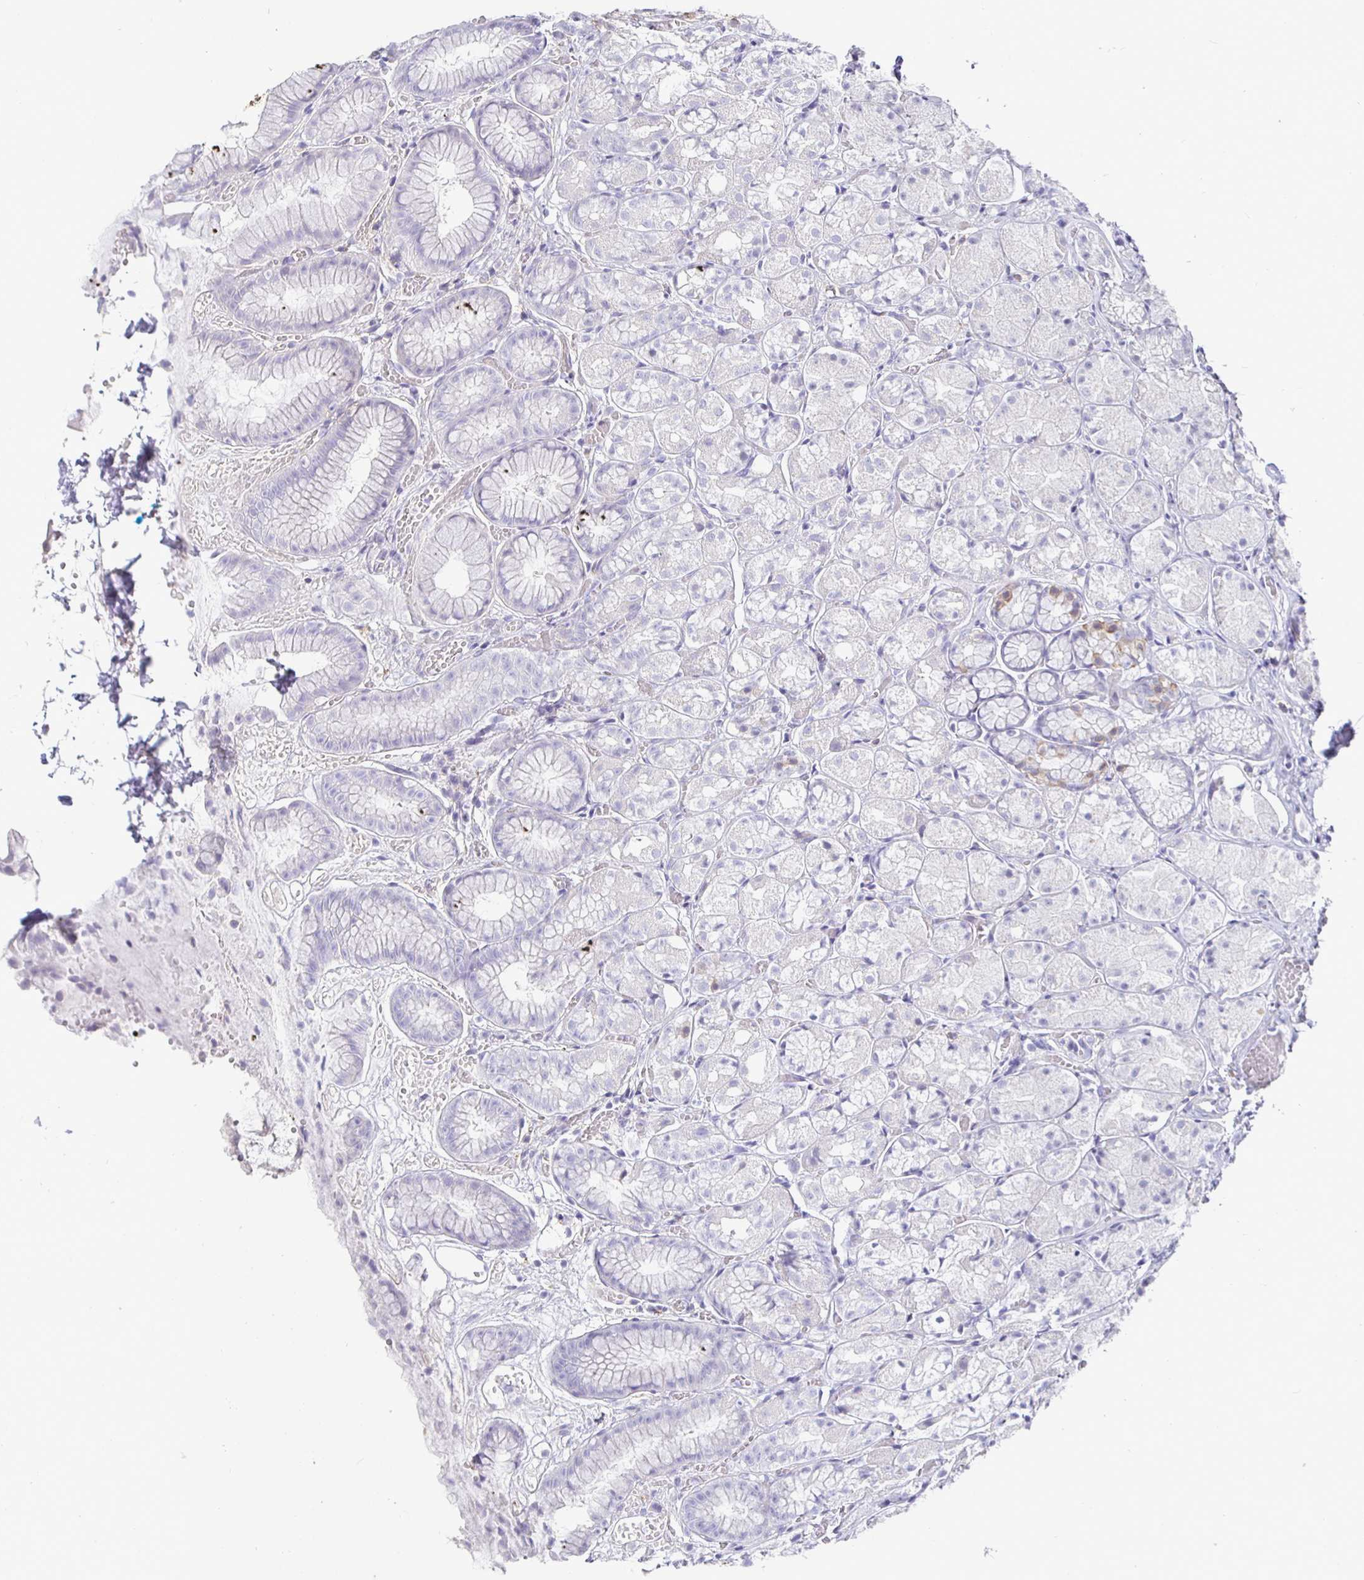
{"staining": {"intensity": "negative", "quantity": "none", "location": "none"}, "tissue": "stomach", "cell_type": "Glandular cells", "image_type": "normal", "snomed": [{"axis": "morphology", "description": "Normal tissue, NOS"}, {"axis": "topography", "description": "Stomach"}], "caption": "DAB (3,3'-diaminobenzidine) immunohistochemical staining of normal stomach shows no significant staining in glandular cells.", "gene": "SIRPA", "patient": {"sex": "male", "age": 70}}